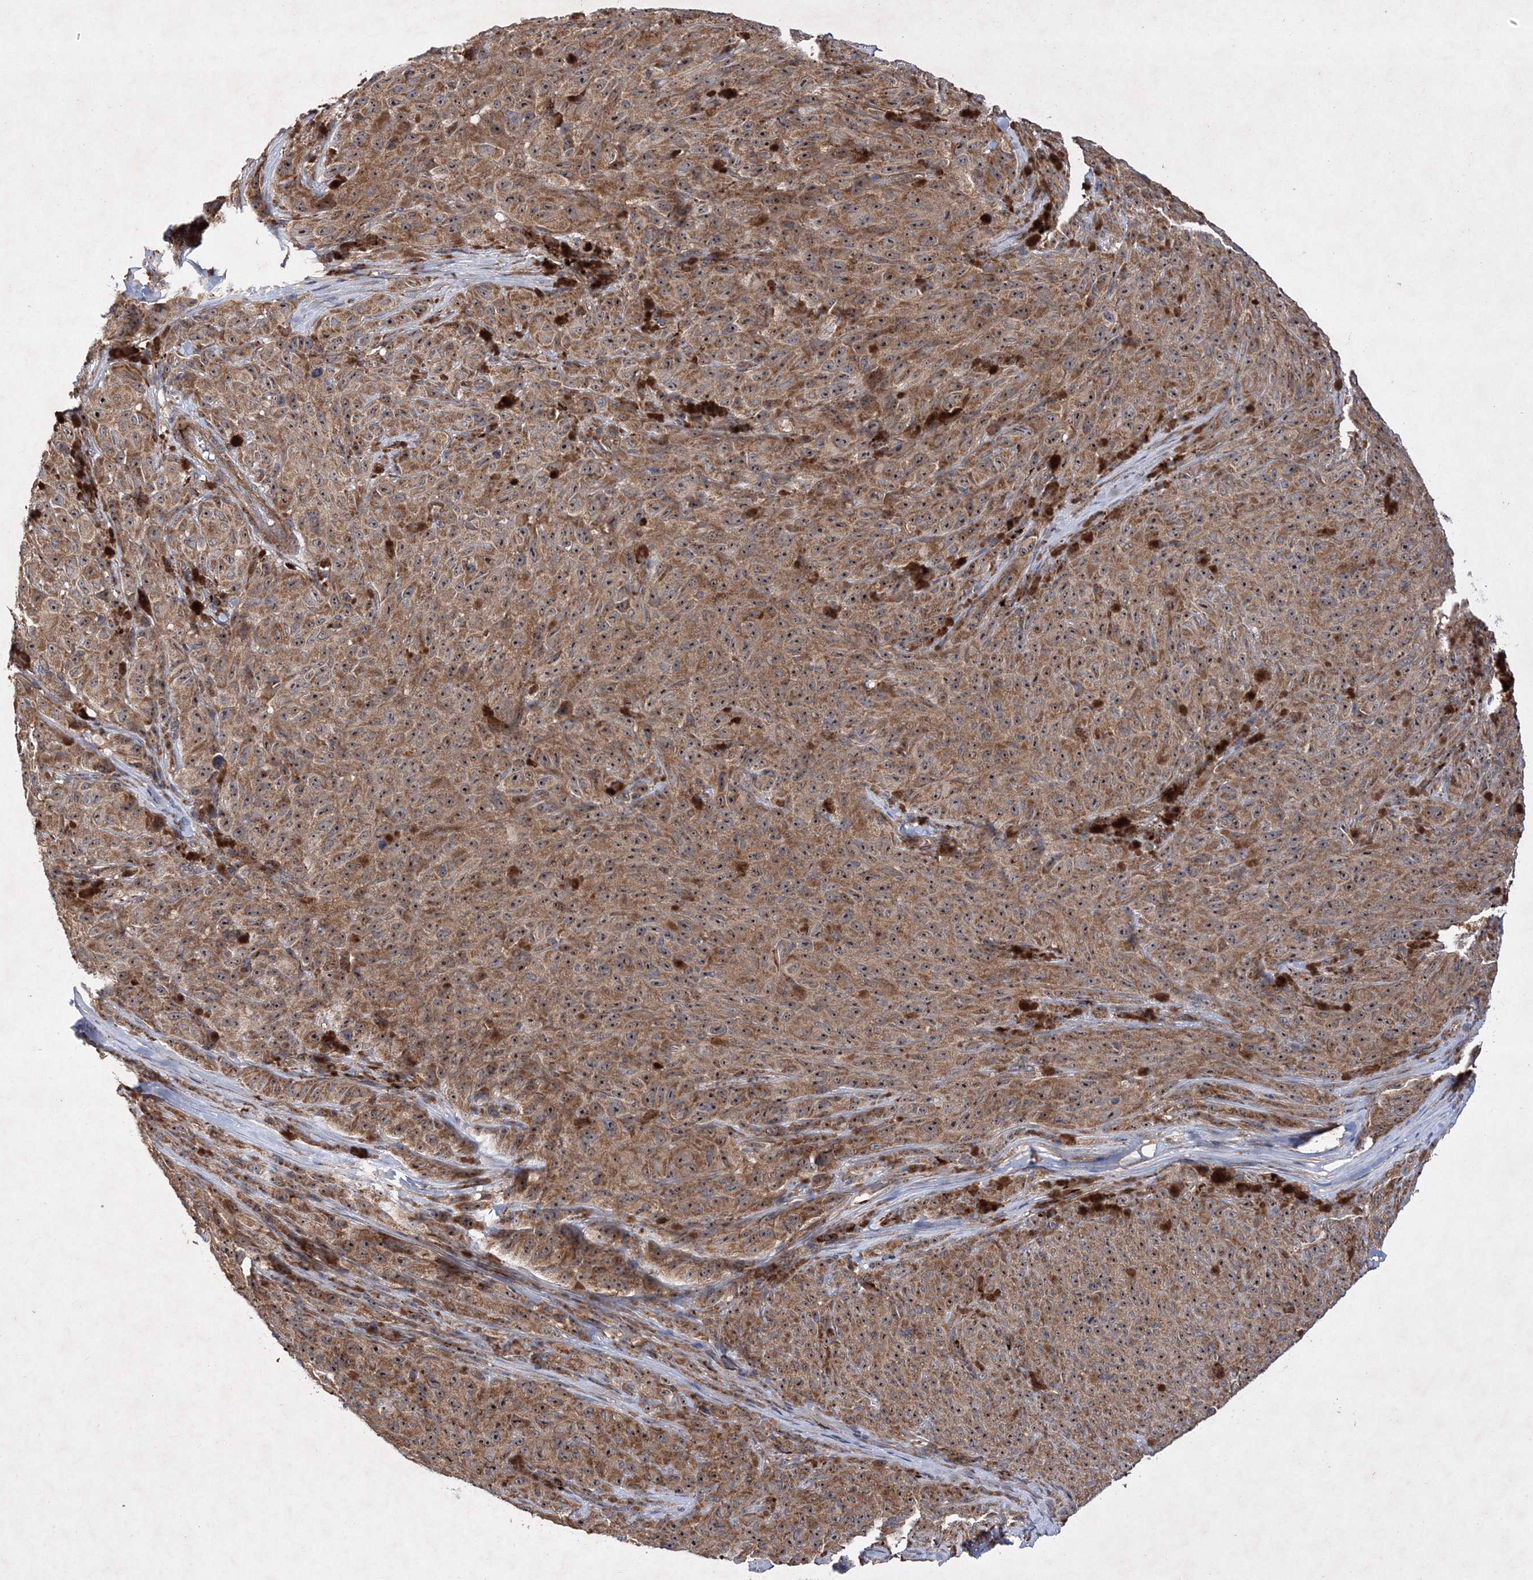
{"staining": {"intensity": "moderate", "quantity": ">75%", "location": "cytoplasmic/membranous,nuclear"}, "tissue": "melanoma", "cell_type": "Tumor cells", "image_type": "cancer", "snomed": [{"axis": "morphology", "description": "Malignant melanoma, NOS"}, {"axis": "topography", "description": "Skin"}], "caption": "There is medium levels of moderate cytoplasmic/membranous and nuclear positivity in tumor cells of malignant melanoma, as demonstrated by immunohistochemical staining (brown color).", "gene": "SCRN3", "patient": {"sex": "female", "age": 82}}